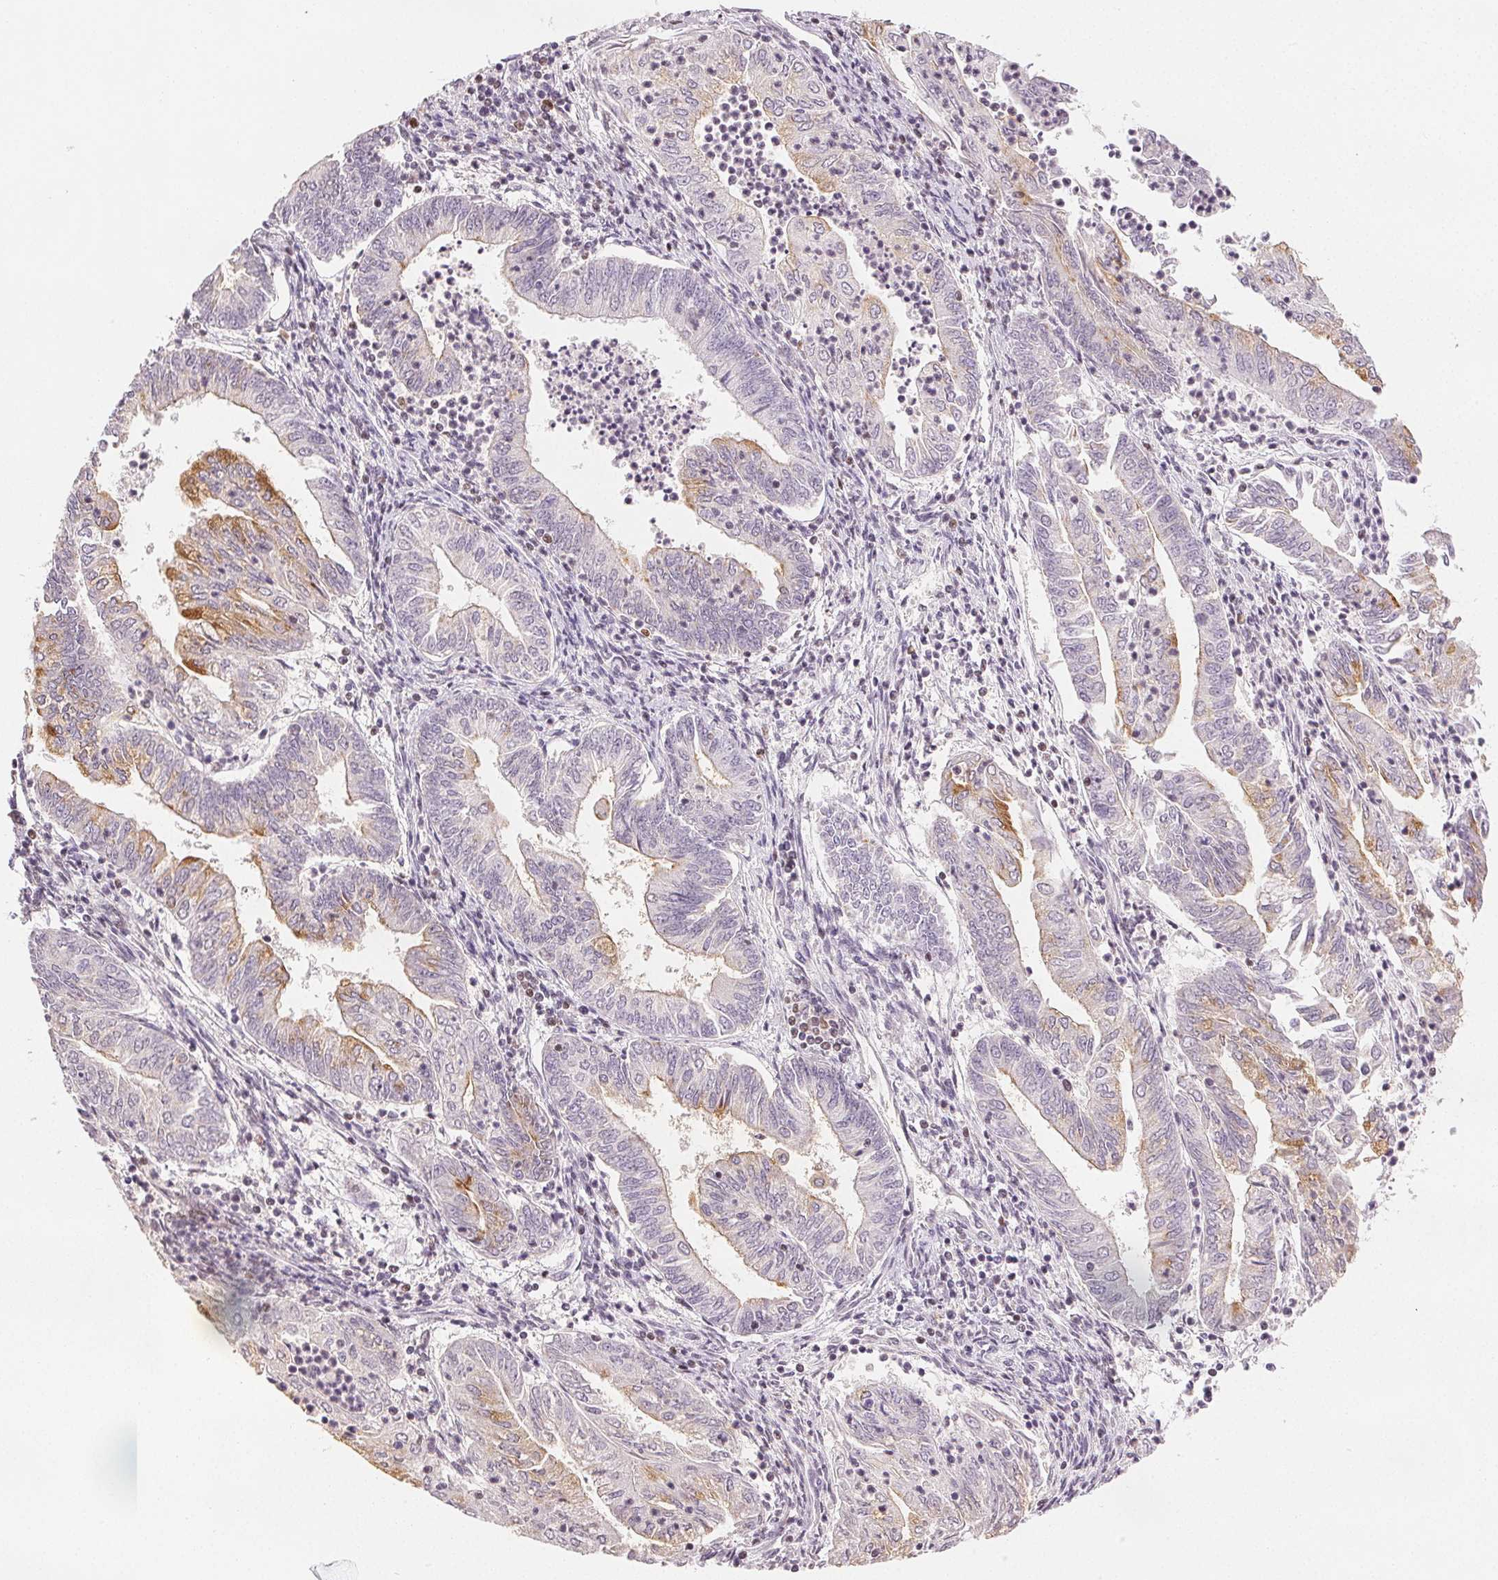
{"staining": {"intensity": "moderate", "quantity": "<25%", "location": "cytoplasmic/membranous"}, "tissue": "endometrial cancer", "cell_type": "Tumor cells", "image_type": "cancer", "snomed": [{"axis": "morphology", "description": "Adenocarcinoma, NOS"}, {"axis": "topography", "description": "Endometrium"}], "caption": "Human endometrial cancer stained for a protein (brown) reveals moderate cytoplasmic/membranous positive expression in approximately <25% of tumor cells.", "gene": "RUNX2", "patient": {"sex": "female", "age": 55}}